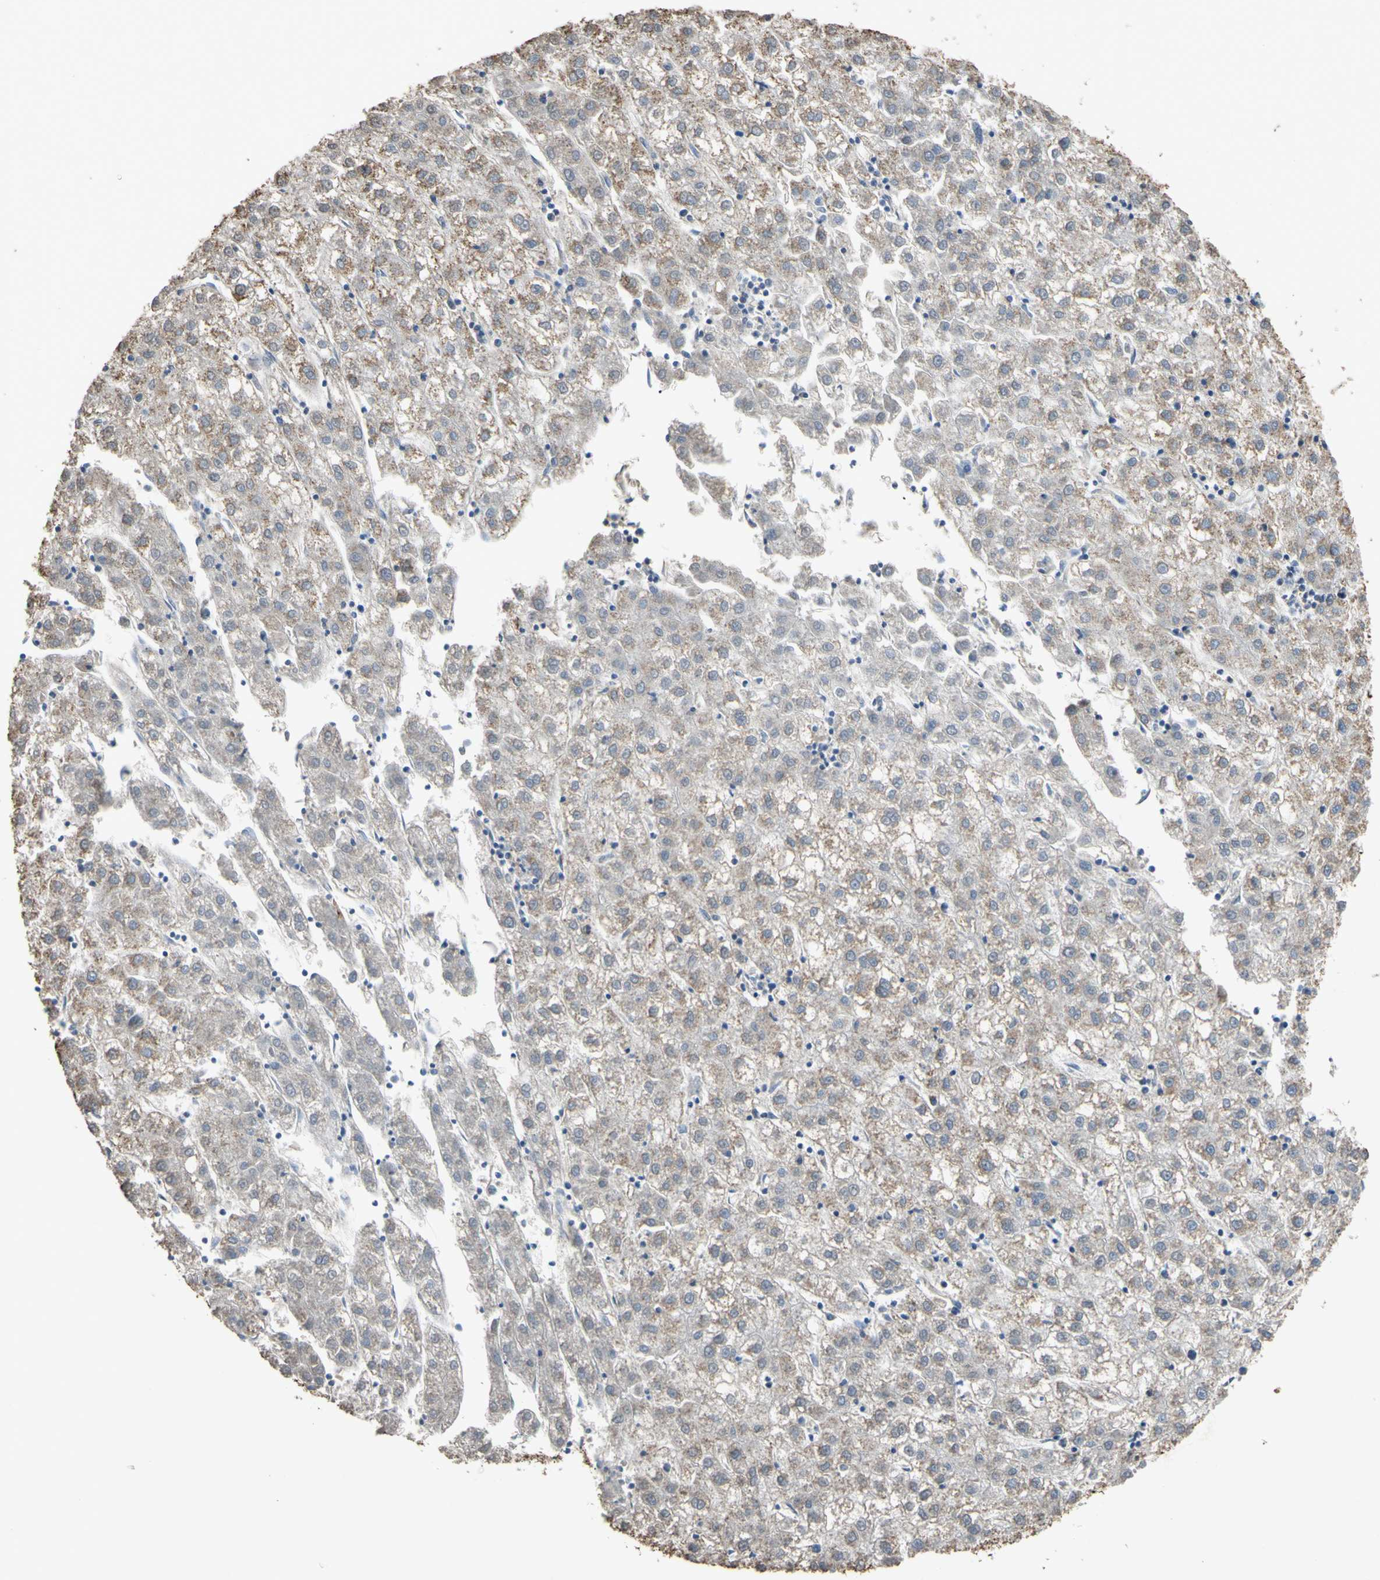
{"staining": {"intensity": "weak", "quantity": "25%-75%", "location": "cytoplasmic/membranous"}, "tissue": "liver cancer", "cell_type": "Tumor cells", "image_type": "cancer", "snomed": [{"axis": "morphology", "description": "Carcinoma, Hepatocellular, NOS"}, {"axis": "topography", "description": "Liver"}], "caption": "Immunohistochemical staining of human liver cancer reveals low levels of weak cytoplasmic/membranous expression in approximately 25%-75% of tumor cells. Using DAB (3,3'-diaminobenzidine) (brown) and hematoxylin (blue) stains, captured at high magnification using brightfield microscopy.", "gene": "CMKLR2", "patient": {"sex": "male", "age": 72}}